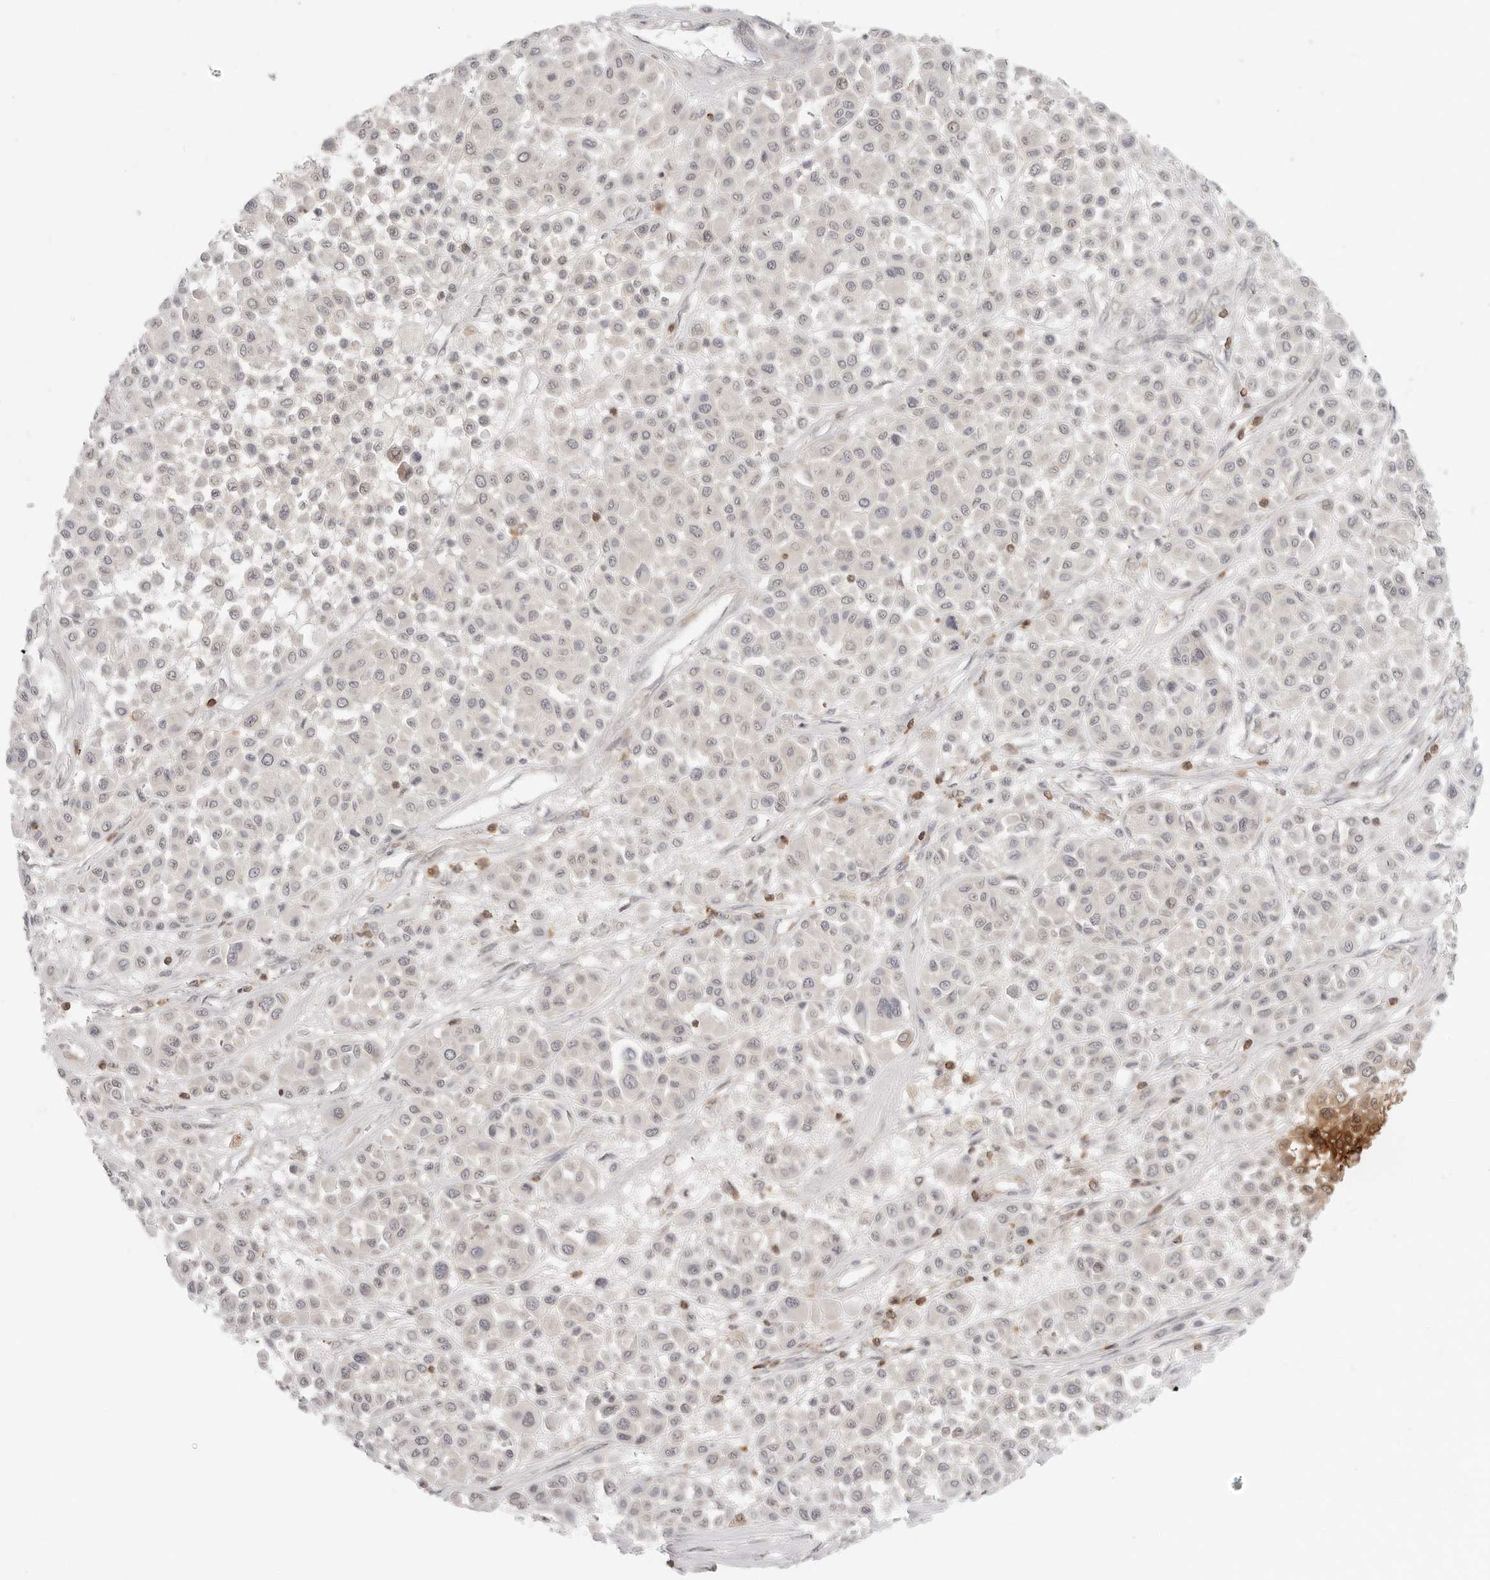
{"staining": {"intensity": "negative", "quantity": "none", "location": "none"}, "tissue": "melanoma", "cell_type": "Tumor cells", "image_type": "cancer", "snomed": [{"axis": "morphology", "description": "Malignant melanoma, Metastatic site"}, {"axis": "topography", "description": "Soft tissue"}], "caption": "Image shows no protein staining in tumor cells of malignant melanoma (metastatic site) tissue. (Brightfield microscopy of DAB (3,3'-diaminobenzidine) immunohistochemistry at high magnification).", "gene": "SH3KBP1", "patient": {"sex": "male", "age": 41}}